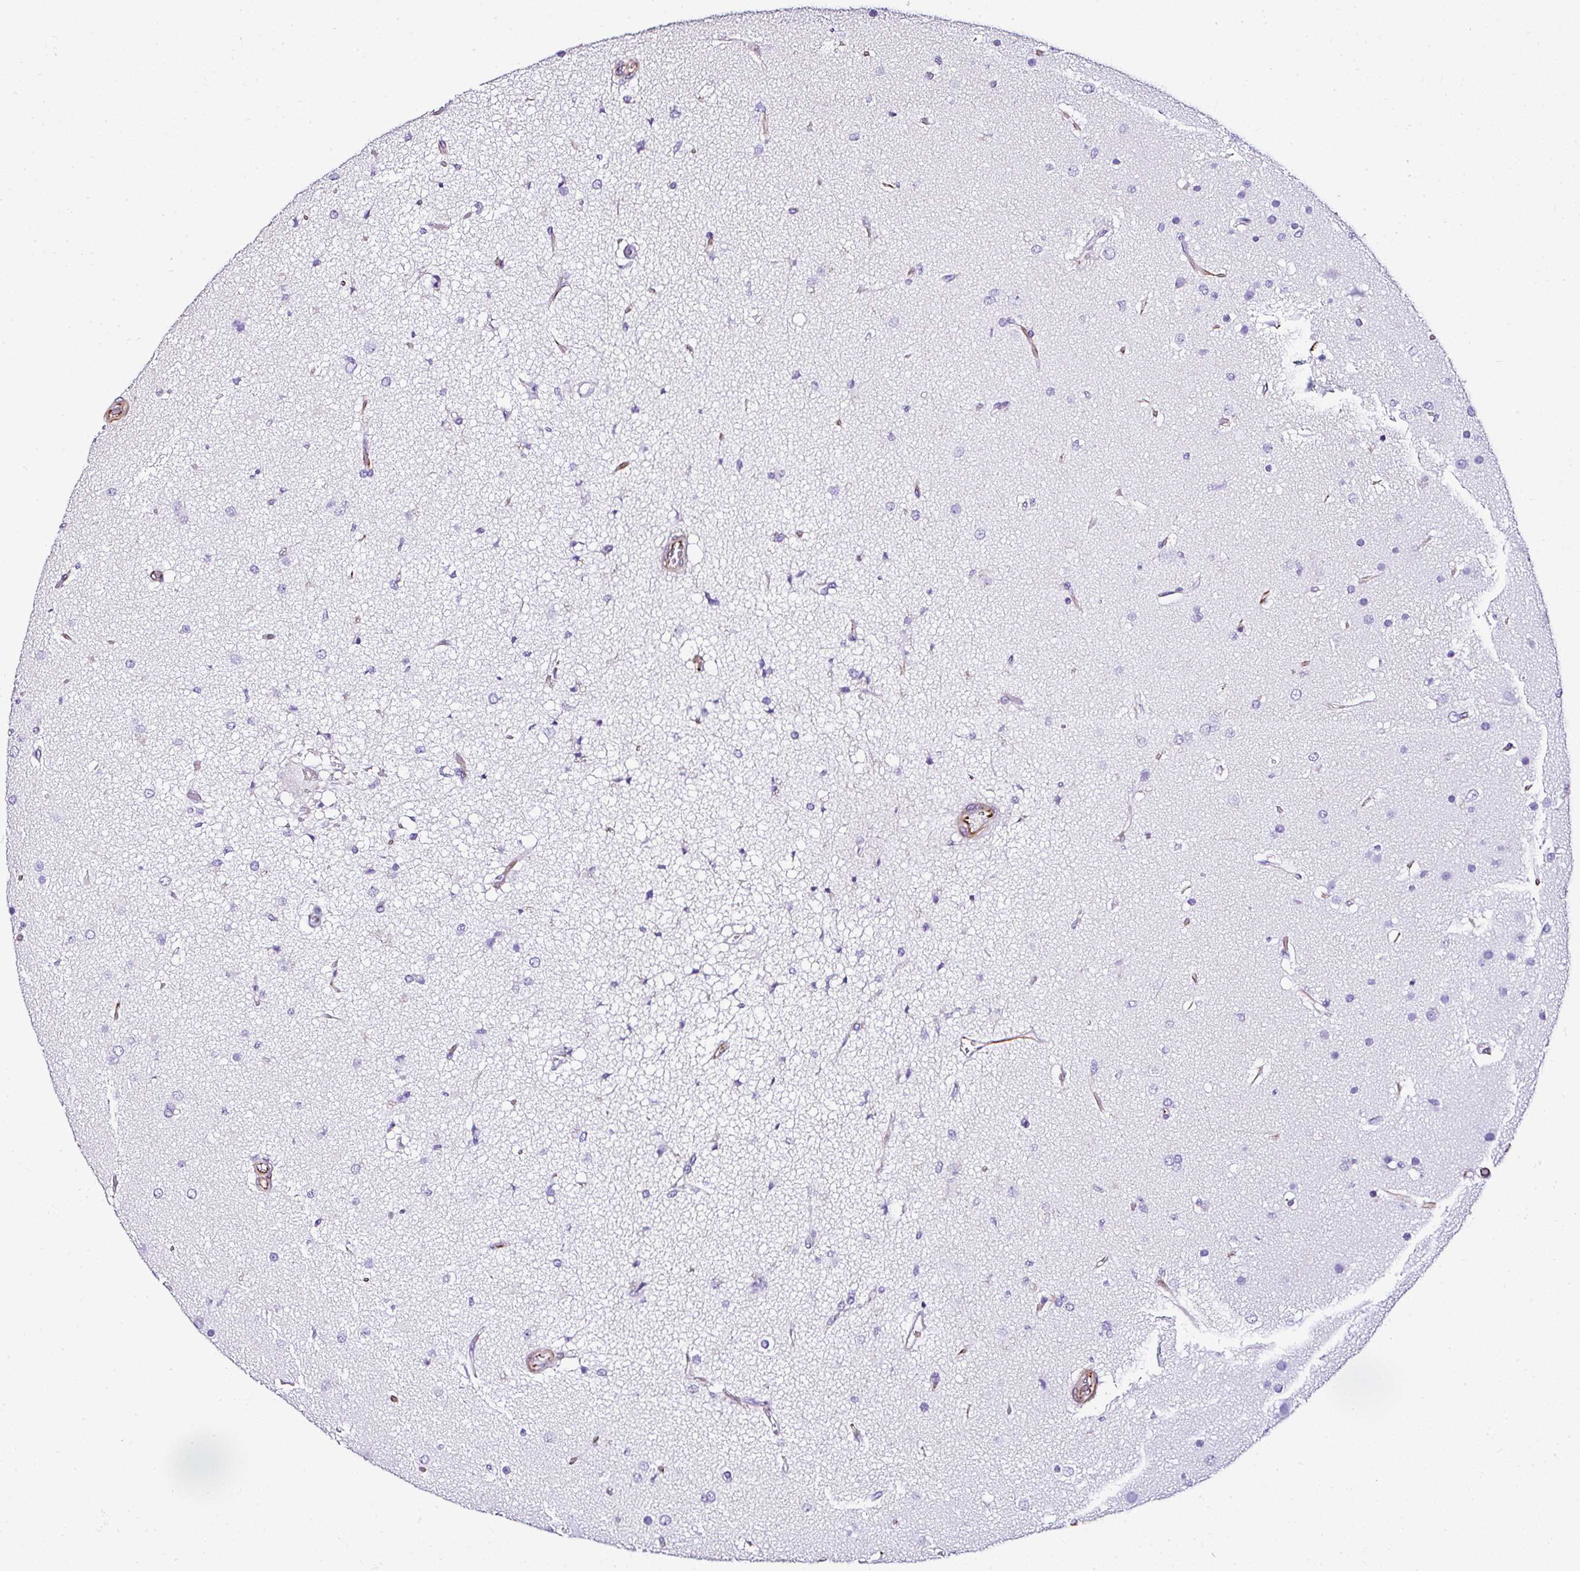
{"staining": {"intensity": "negative", "quantity": "none", "location": "none"}, "tissue": "glioma", "cell_type": "Tumor cells", "image_type": "cancer", "snomed": [{"axis": "morphology", "description": "Glioma, malignant, High grade"}, {"axis": "topography", "description": "Brain"}], "caption": "Tumor cells show no significant staining in high-grade glioma (malignant).", "gene": "DEPDC5", "patient": {"sex": "female", "age": 74}}